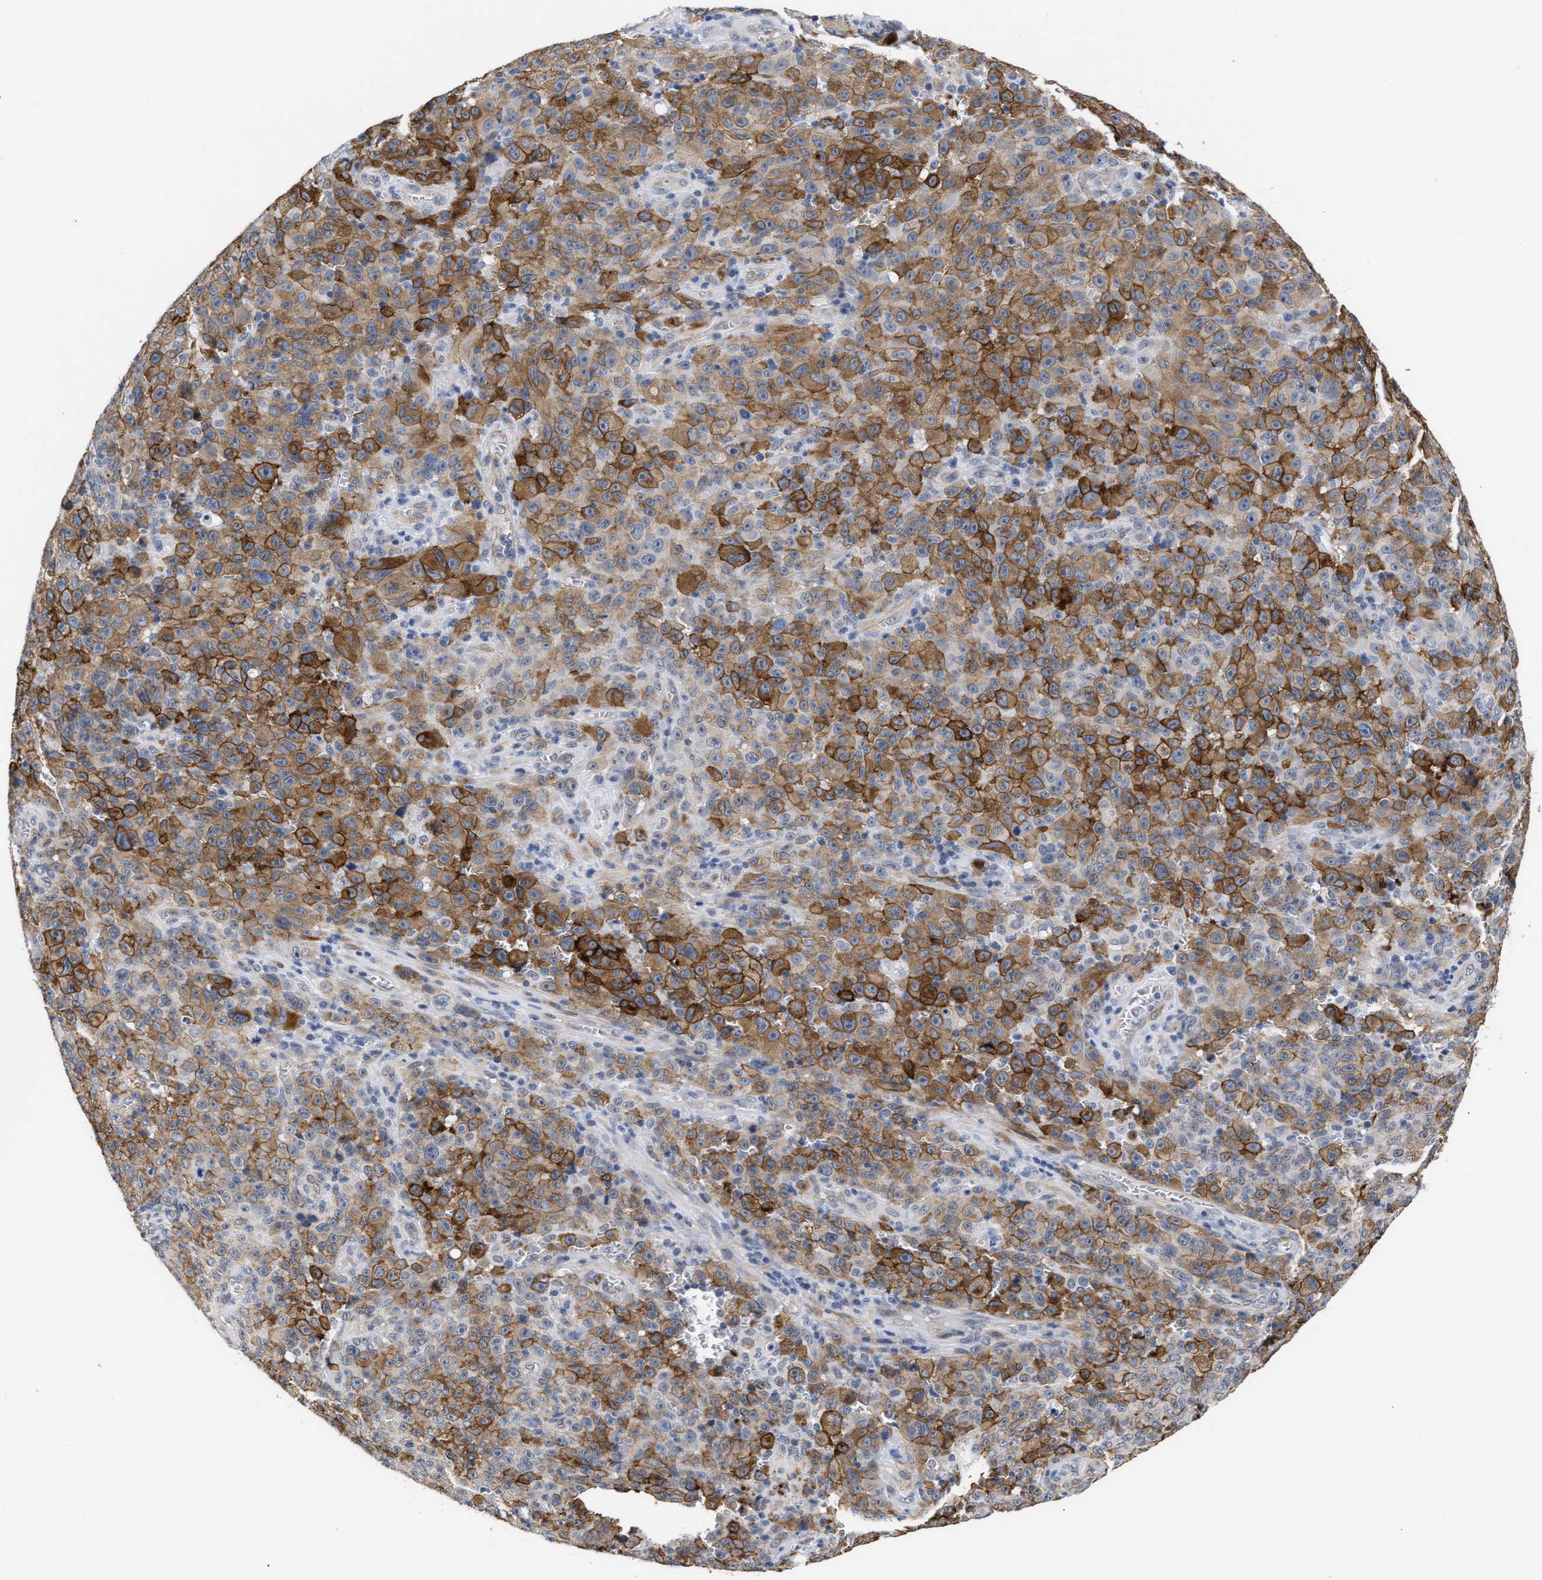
{"staining": {"intensity": "strong", "quantity": ">75%", "location": "cytoplasmic/membranous"}, "tissue": "melanoma", "cell_type": "Tumor cells", "image_type": "cancer", "snomed": [{"axis": "morphology", "description": "Malignant melanoma, NOS"}, {"axis": "topography", "description": "Skin"}], "caption": "This is an image of IHC staining of melanoma, which shows strong positivity in the cytoplasmic/membranous of tumor cells.", "gene": "AHNAK2", "patient": {"sex": "female", "age": 82}}